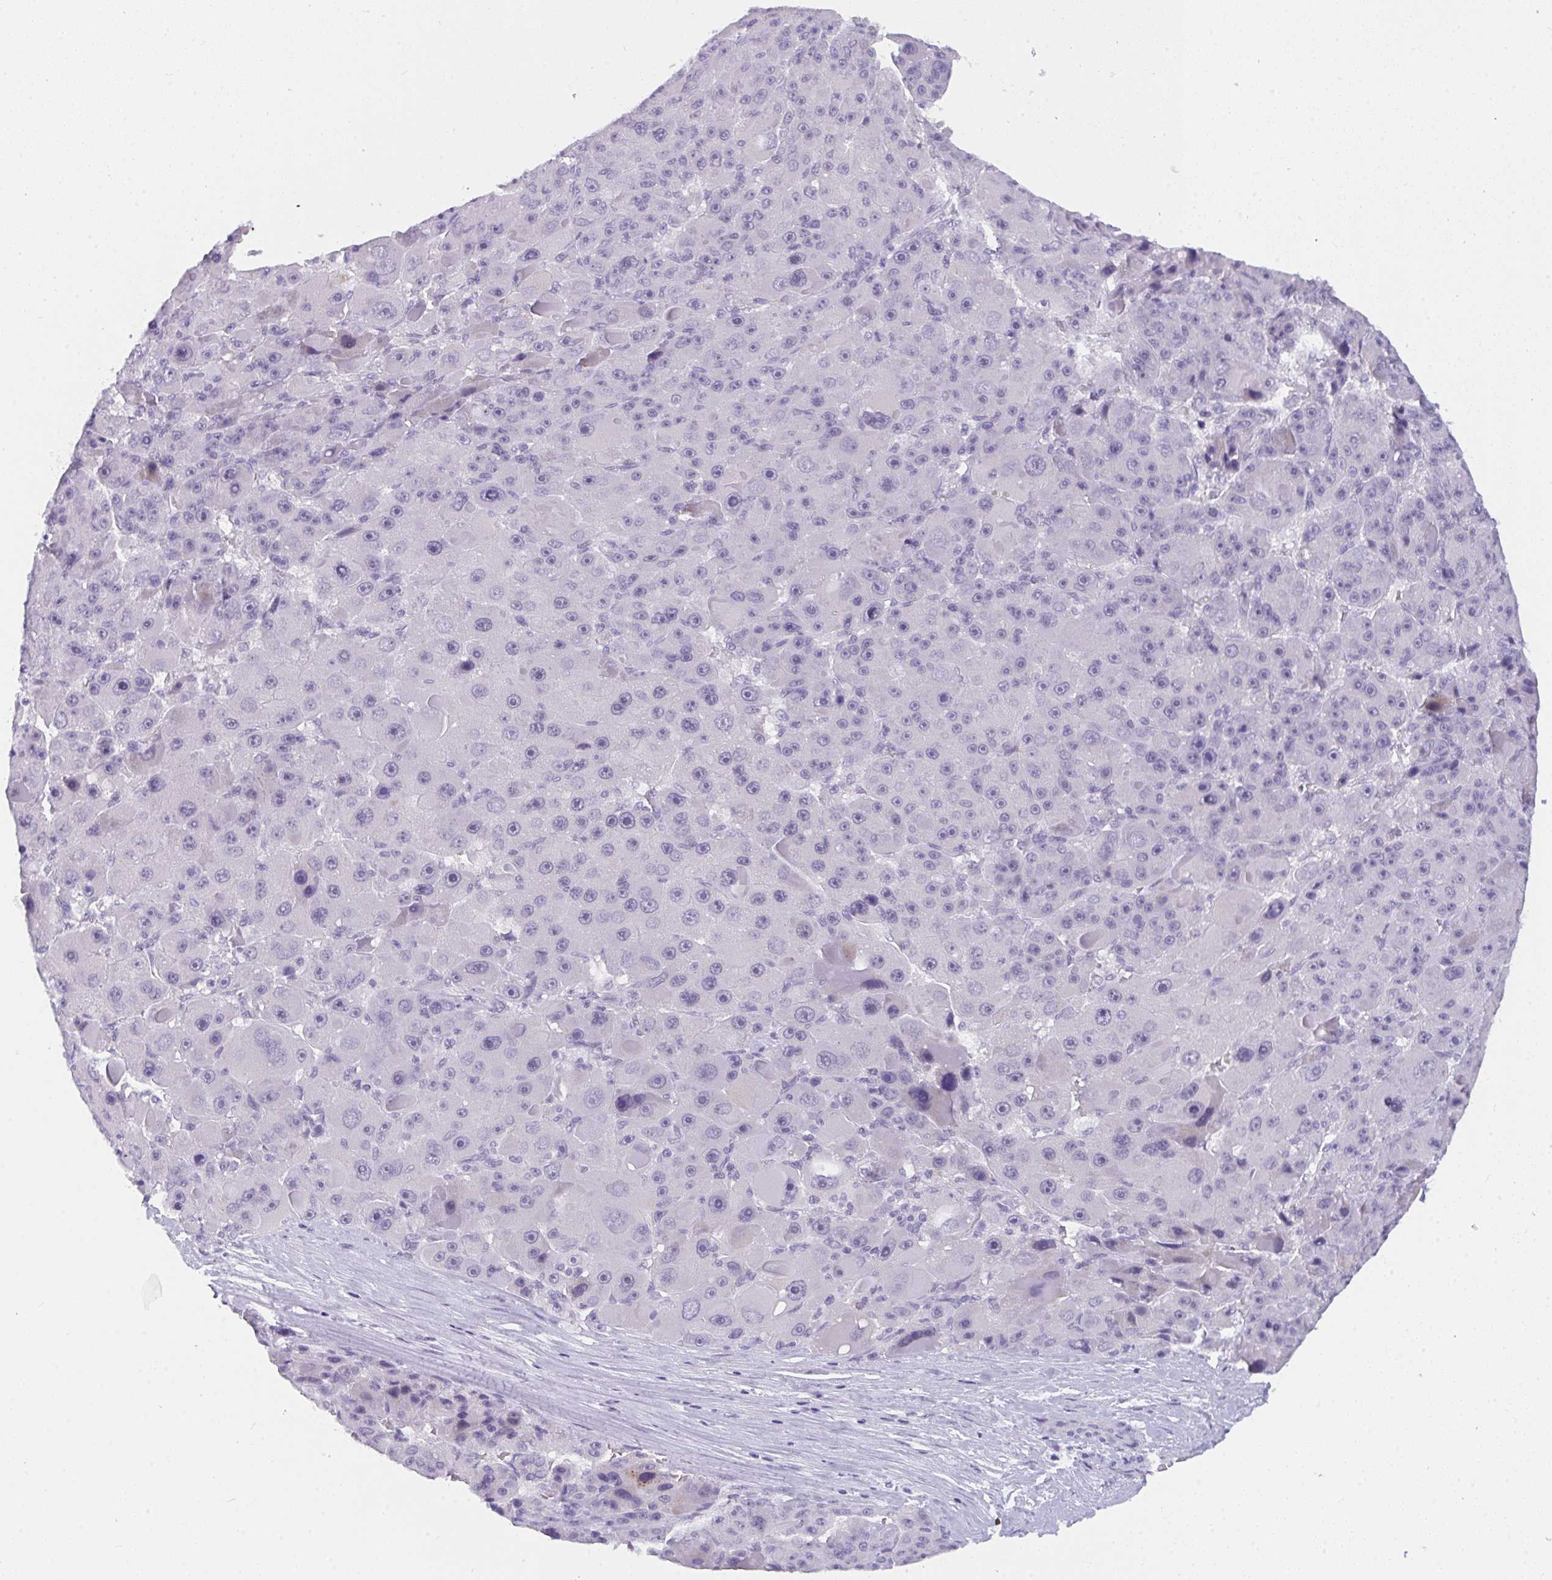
{"staining": {"intensity": "negative", "quantity": "none", "location": "none"}, "tissue": "liver cancer", "cell_type": "Tumor cells", "image_type": "cancer", "snomed": [{"axis": "morphology", "description": "Carcinoma, Hepatocellular, NOS"}, {"axis": "topography", "description": "Liver"}], "caption": "High magnification brightfield microscopy of hepatocellular carcinoma (liver) stained with DAB (brown) and counterstained with hematoxylin (blue): tumor cells show no significant staining.", "gene": "CDK13", "patient": {"sex": "male", "age": 76}}